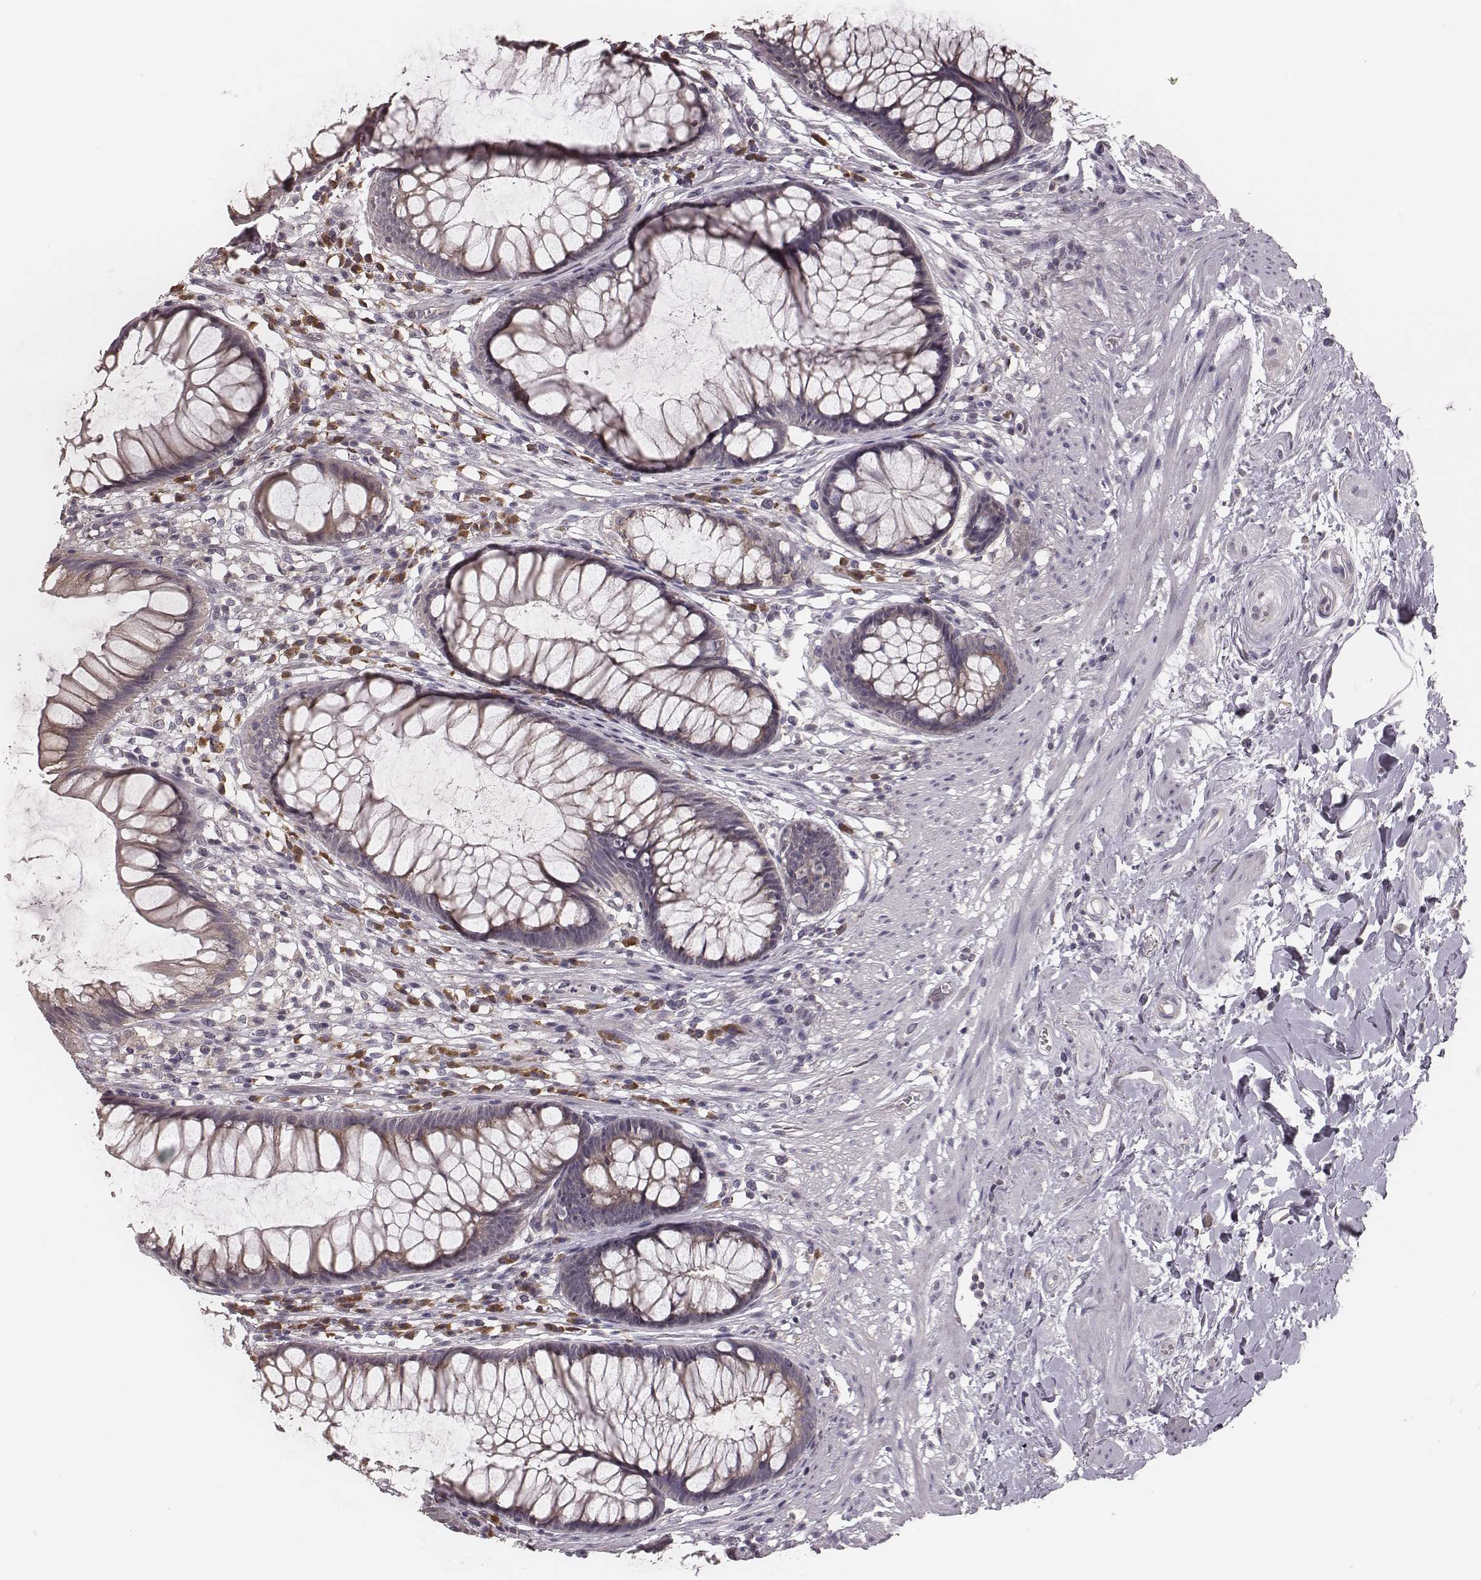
{"staining": {"intensity": "negative", "quantity": "none", "location": "none"}, "tissue": "rectum", "cell_type": "Glandular cells", "image_type": "normal", "snomed": [{"axis": "morphology", "description": "Normal tissue, NOS"}, {"axis": "topography", "description": "Smooth muscle"}, {"axis": "topography", "description": "Rectum"}], "caption": "Glandular cells are negative for brown protein staining in unremarkable rectum. (DAB (3,3'-diaminobenzidine) immunohistochemistry visualized using brightfield microscopy, high magnification).", "gene": "P2RX5", "patient": {"sex": "male", "age": 53}}